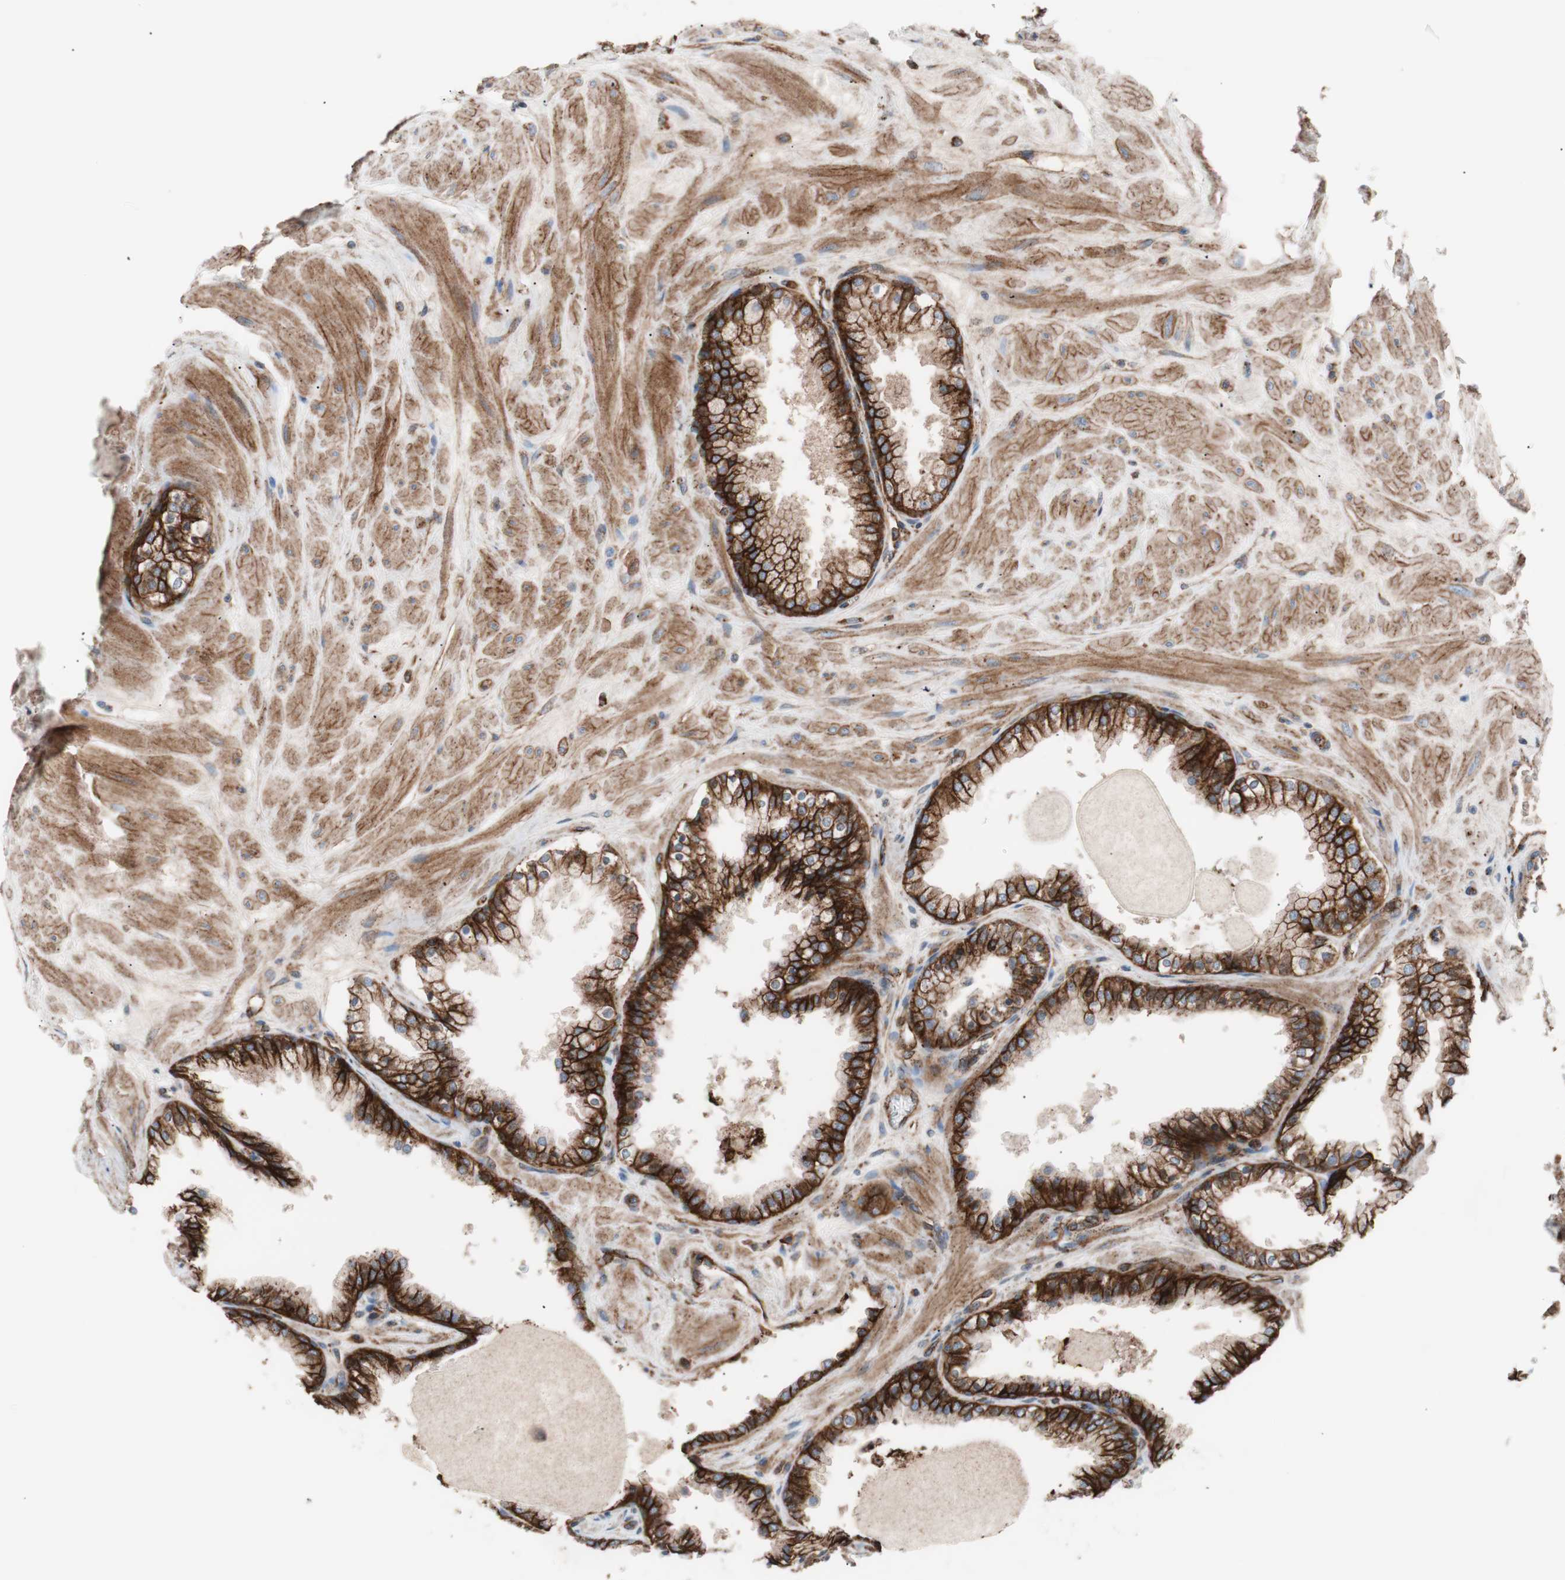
{"staining": {"intensity": "strong", "quantity": ">75%", "location": "cytoplasmic/membranous"}, "tissue": "prostate", "cell_type": "Glandular cells", "image_type": "normal", "snomed": [{"axis": "morphology", "description": "Normal tissue, NOS"}, {"axis": "topography", "description": "Prostate"}], "caption": "Immunohistochemistry photomicrograph of benign prostate stained for a protein (brown), which displays high levels of strong cytoplasmic/membranous staining in approximately >75% of glandular cells.", "gene": "FLOT2", "patient": {"sex": "male", "age": 51}}